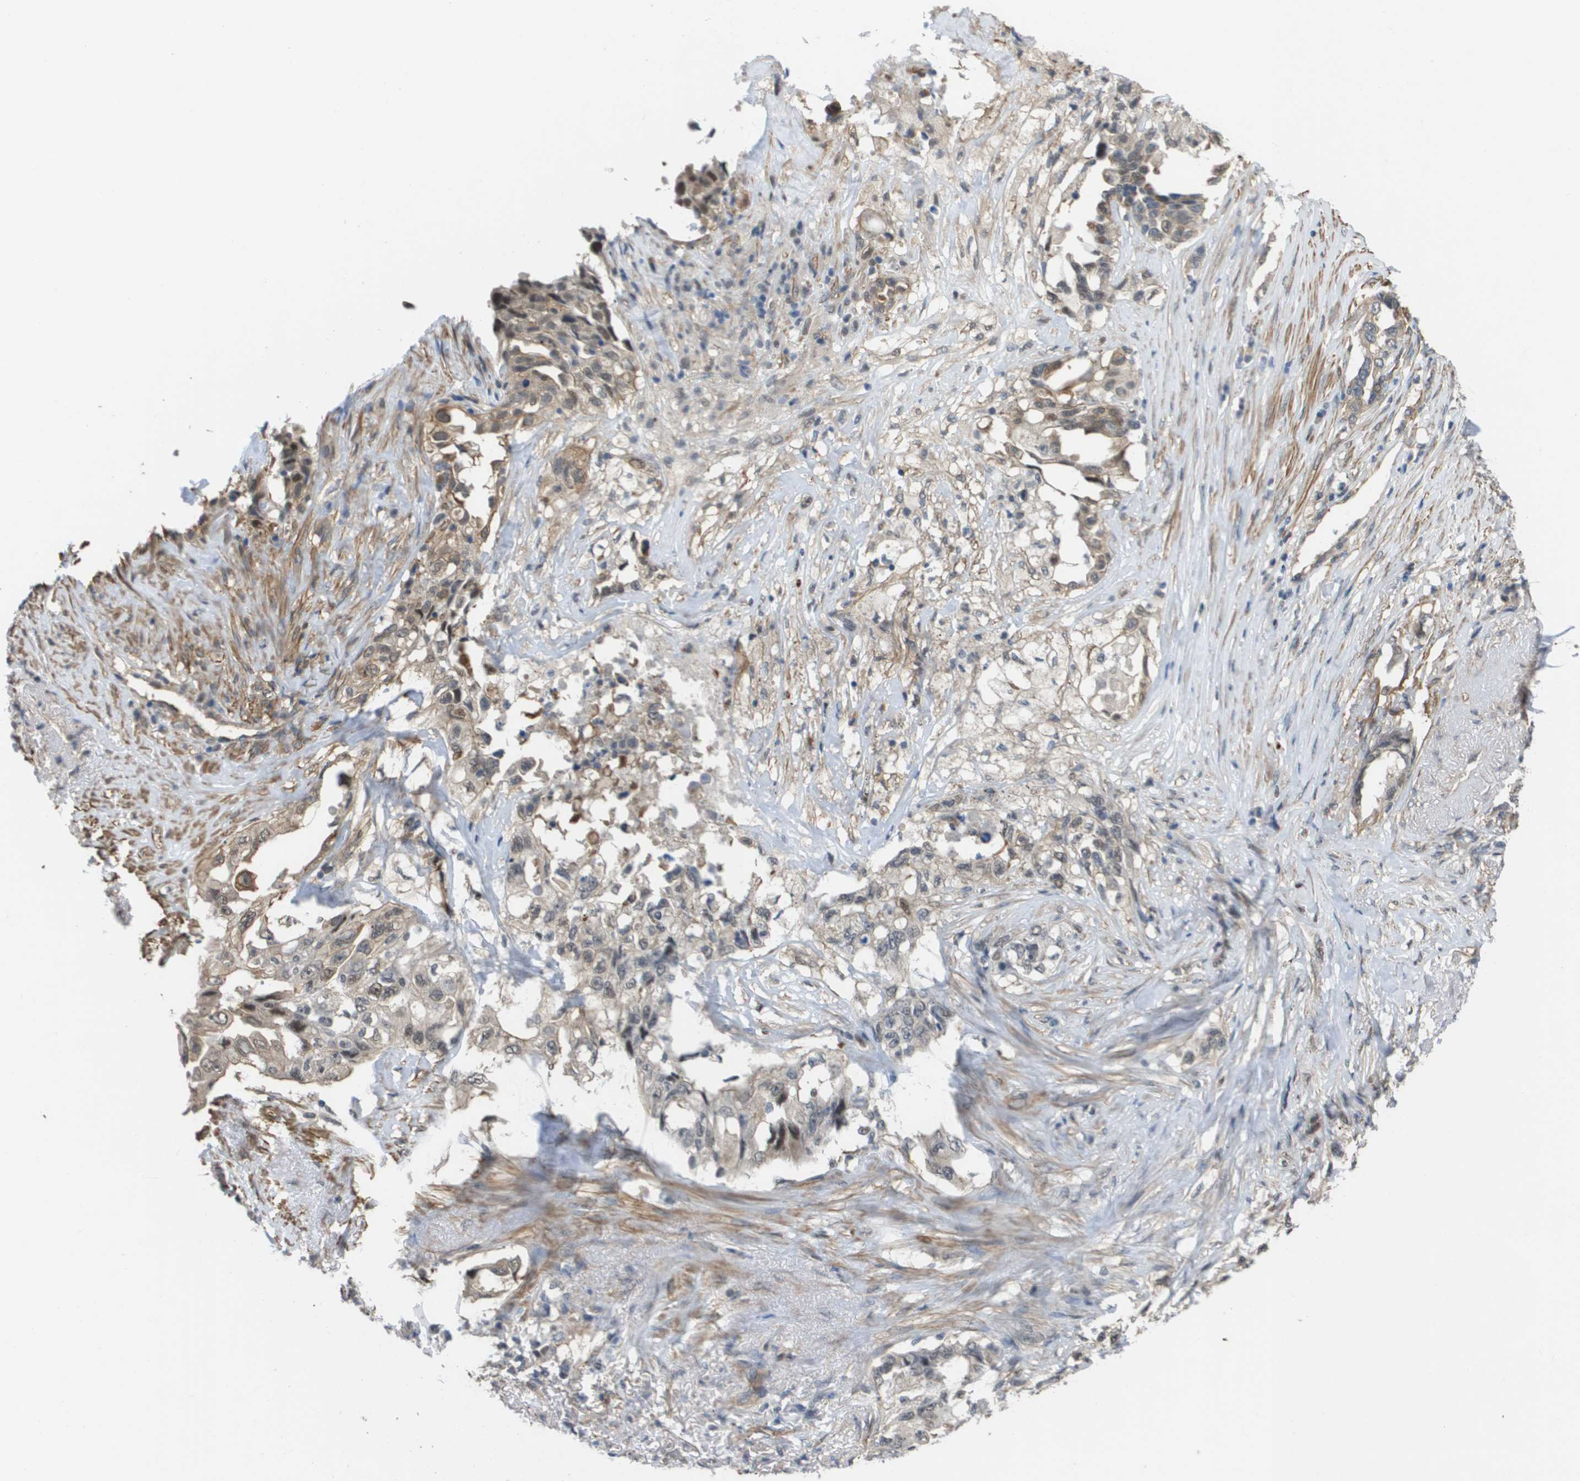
{"staining": {"intensity": "weak", "quantity": "25%-75%", "location": "cytoplasmic/membranous"}, "tissue": "lung cancer", "cell_type": "Tumor cells", "image_type": "cancer", "snomed": [{"axis": "morphology", "description": "Adenocarcinoma, NOS"}, {"axis": "topography", "description": "Lung"}], "caption": "Immunohistochemistry image of lung adenocarcinoma stained for a protein (brown), which demonstrates low levels of weak cytoplasmic/membranous expression in approximately 25%-75% of tumor cells.", "gene": "RNF112", "patient": {"sex": "female", "age": 51}}